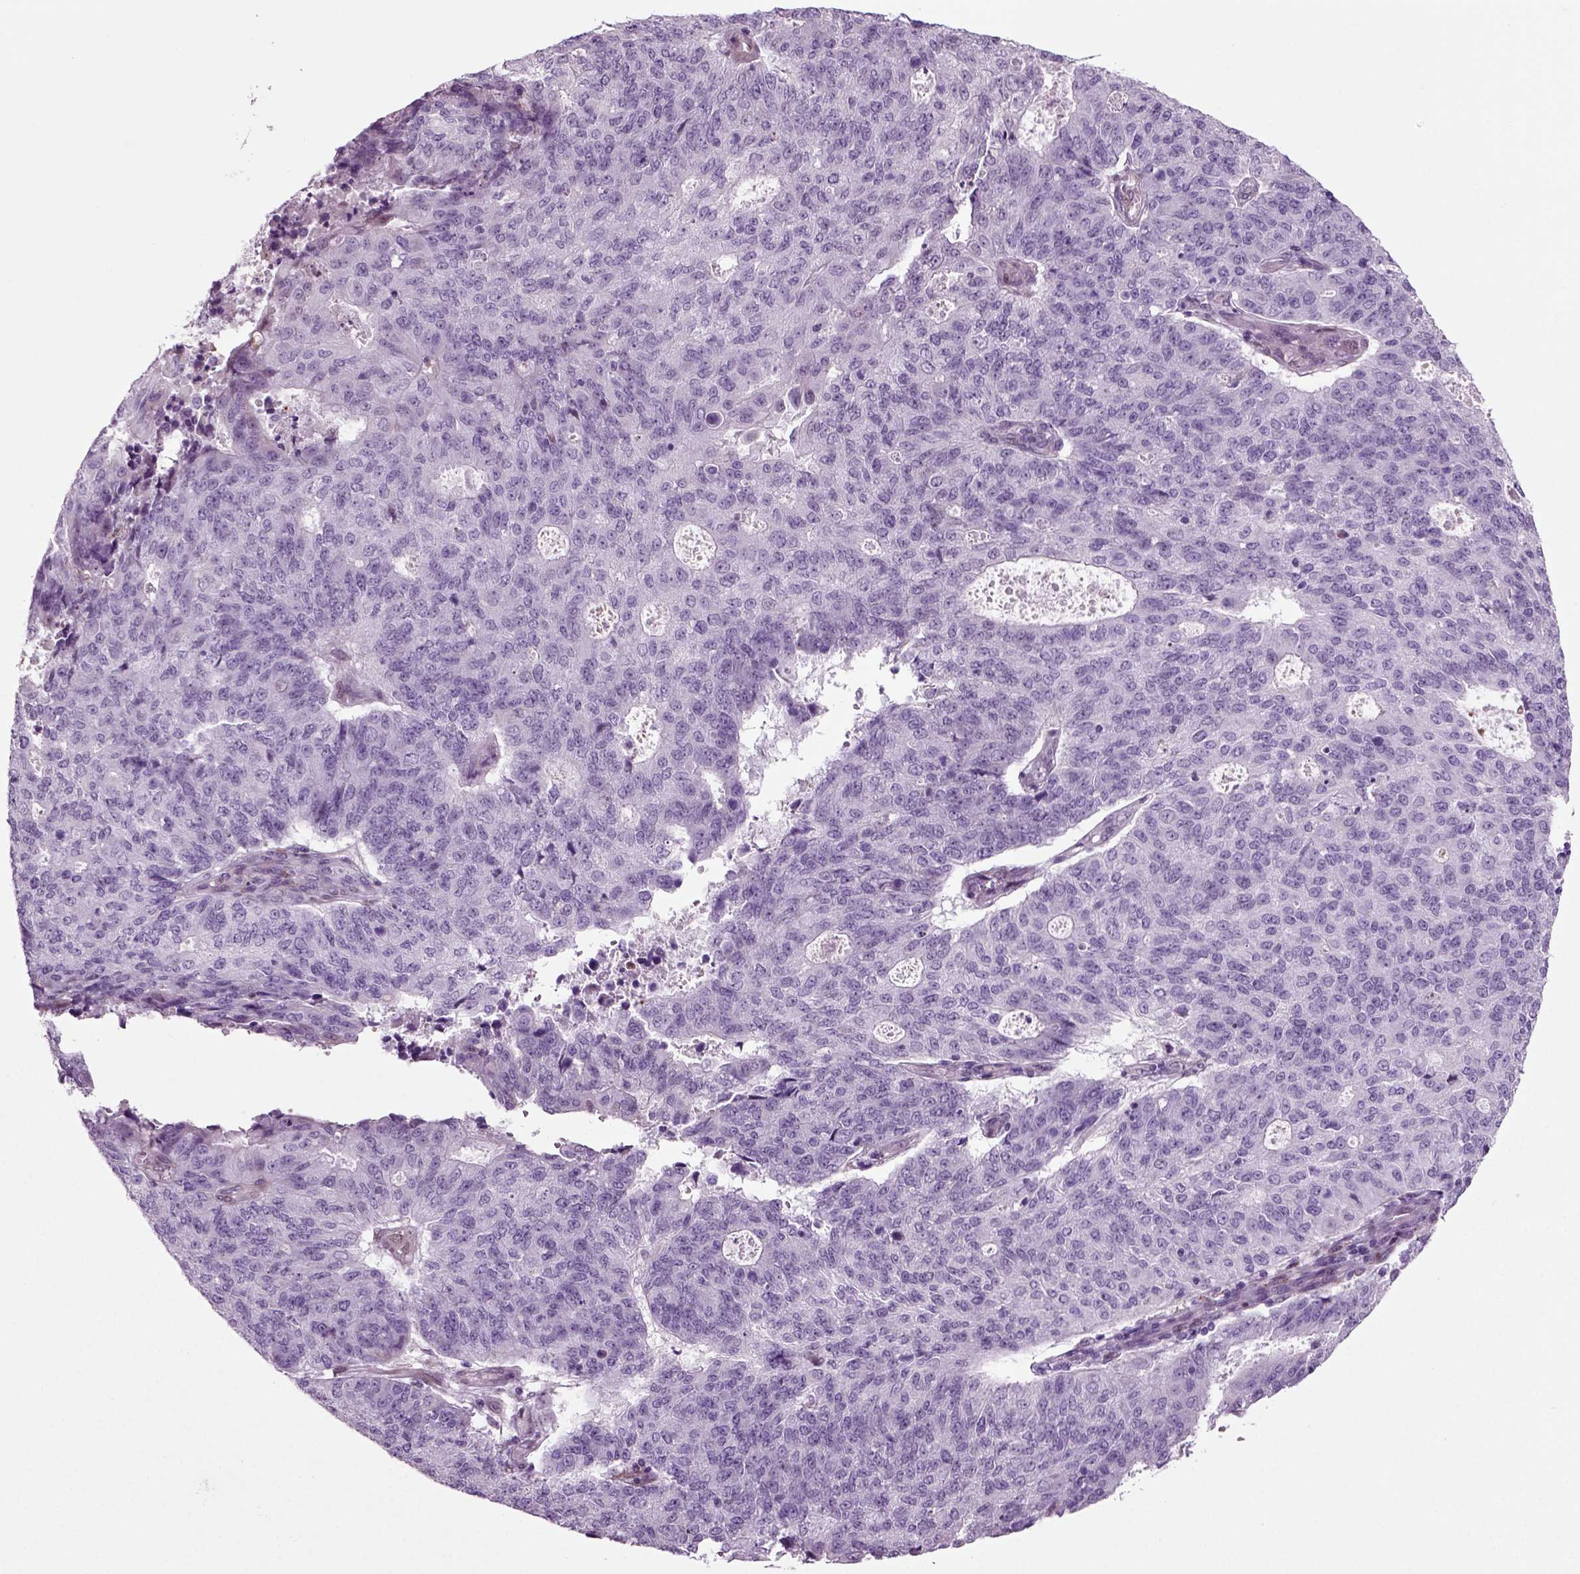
{"staining": {"intensity": "negative", "quantity": "none", "location": "none"}, "tissue": "endometrial cancer", "cell_type": "Tumor cells", "image_type": "cancer", "snomed": [{"axis": "morphology", "description": "Adenocarcinoma, NOS"}, {"axis": "topography", "description": "Endometrium"}], "caption": "Endometrial cancer (adenocarcinoma) was stained to show a protein in brown. There is no significant expression in tumor cells.", "gene": "ARID3A", "patient": {"sex": "female", "age": 82}}